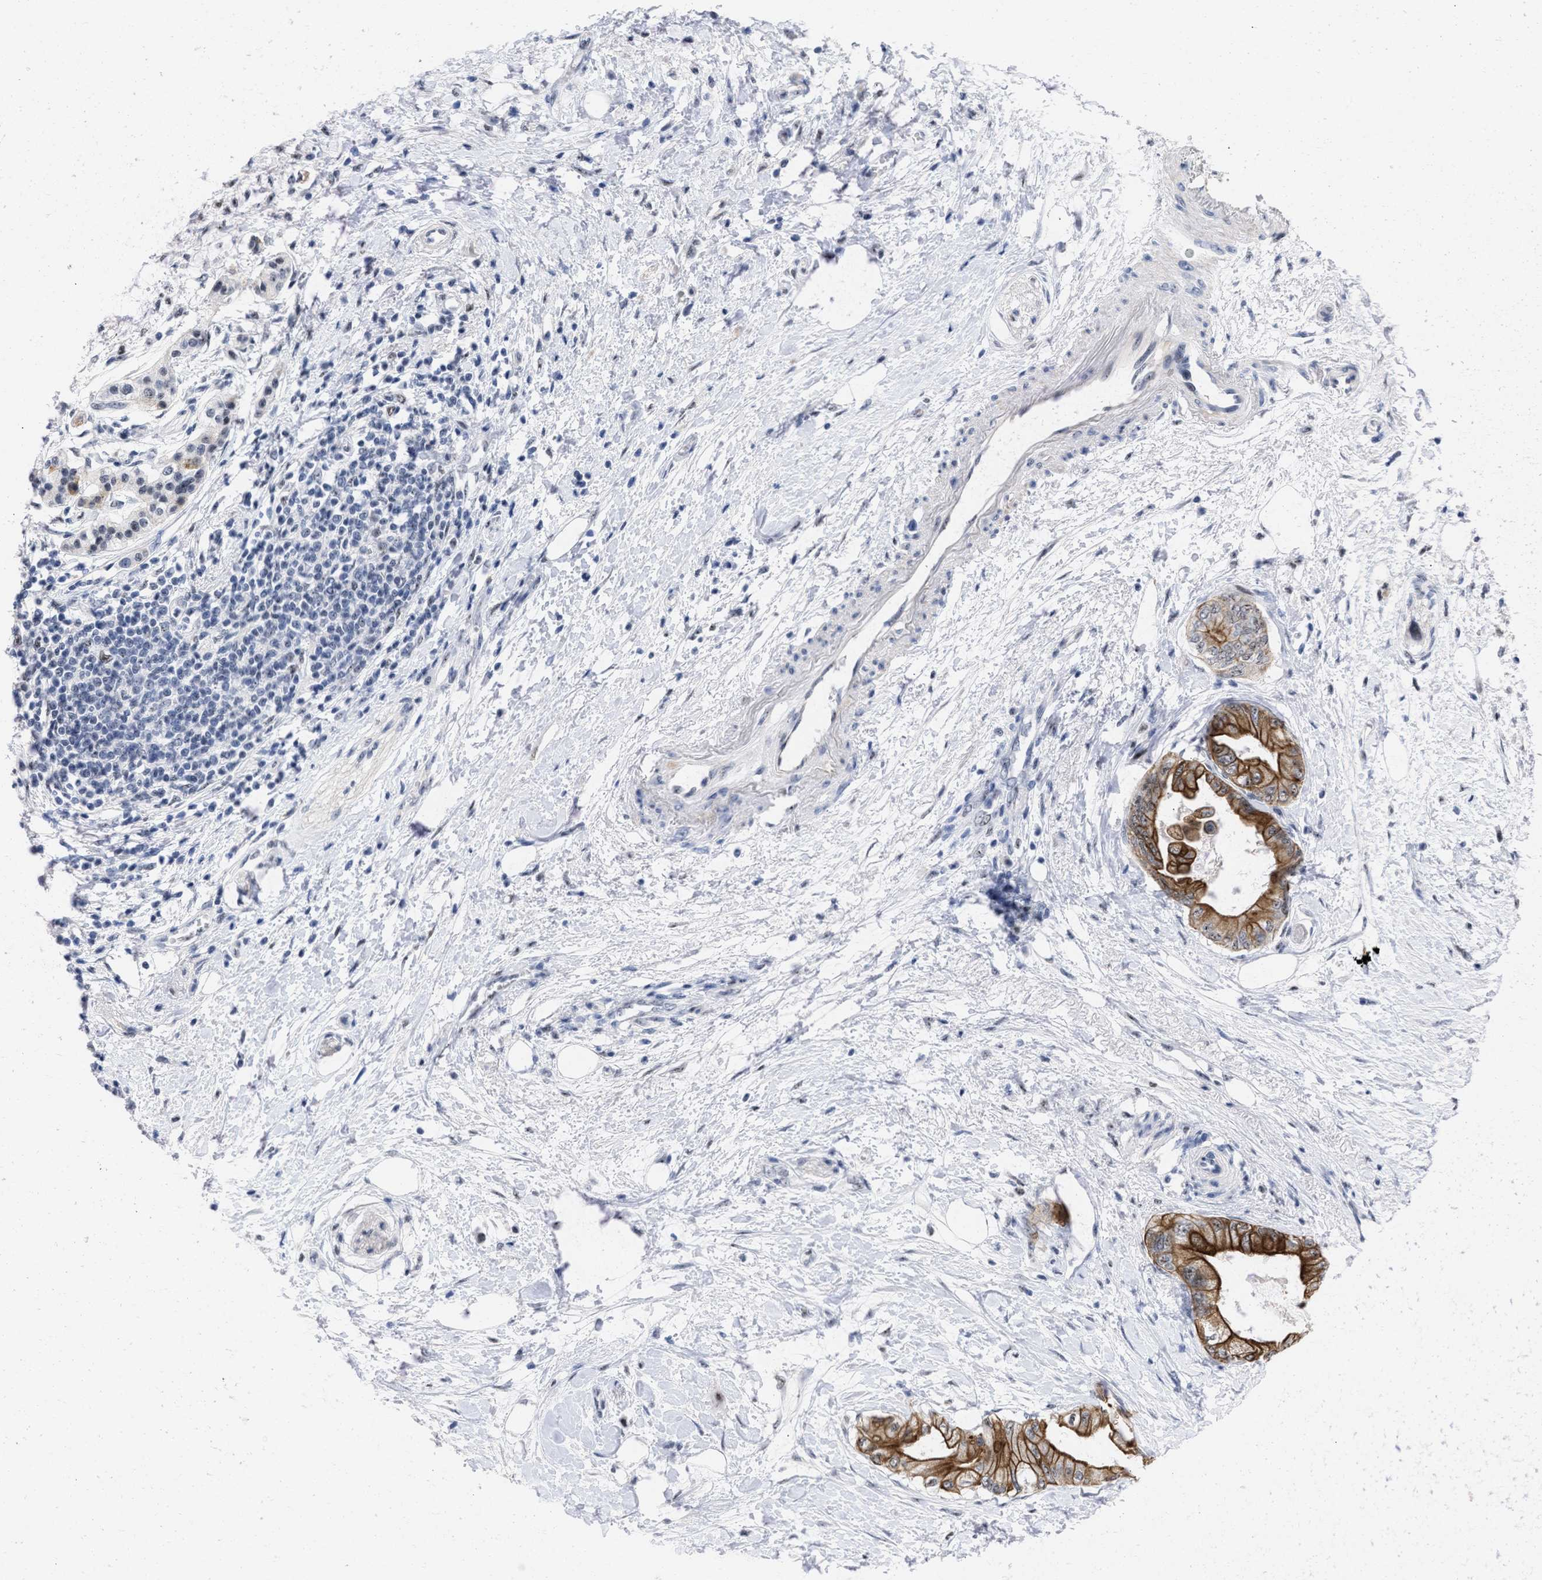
{"staining": {"intensity": "strong", "quantity": ">75%", "location": "cytoplasmic/membranous,nuclear"}, "tissue": "pancreatic cancer", "cell_type": "Tumor cells", "image_type": "cancer", "snomed": [{"axis": "morphology", "description": "Normal tissue, NOS"}, {"axis": "morphology", "description": "Adenocarcinoma, NOS"}, {"axis": "topography", "description": "Pancreas"}, {"axis": "topography", "description": "Duodenum"}], "caption": "Tumor cells show strong cytoplasmic/membranous and nuclear positivity in approximately >75% of cells in pancreatic adenocarcinoma.", "gene": "DDX41", "patient": {"sex": "female", "age": 60}}